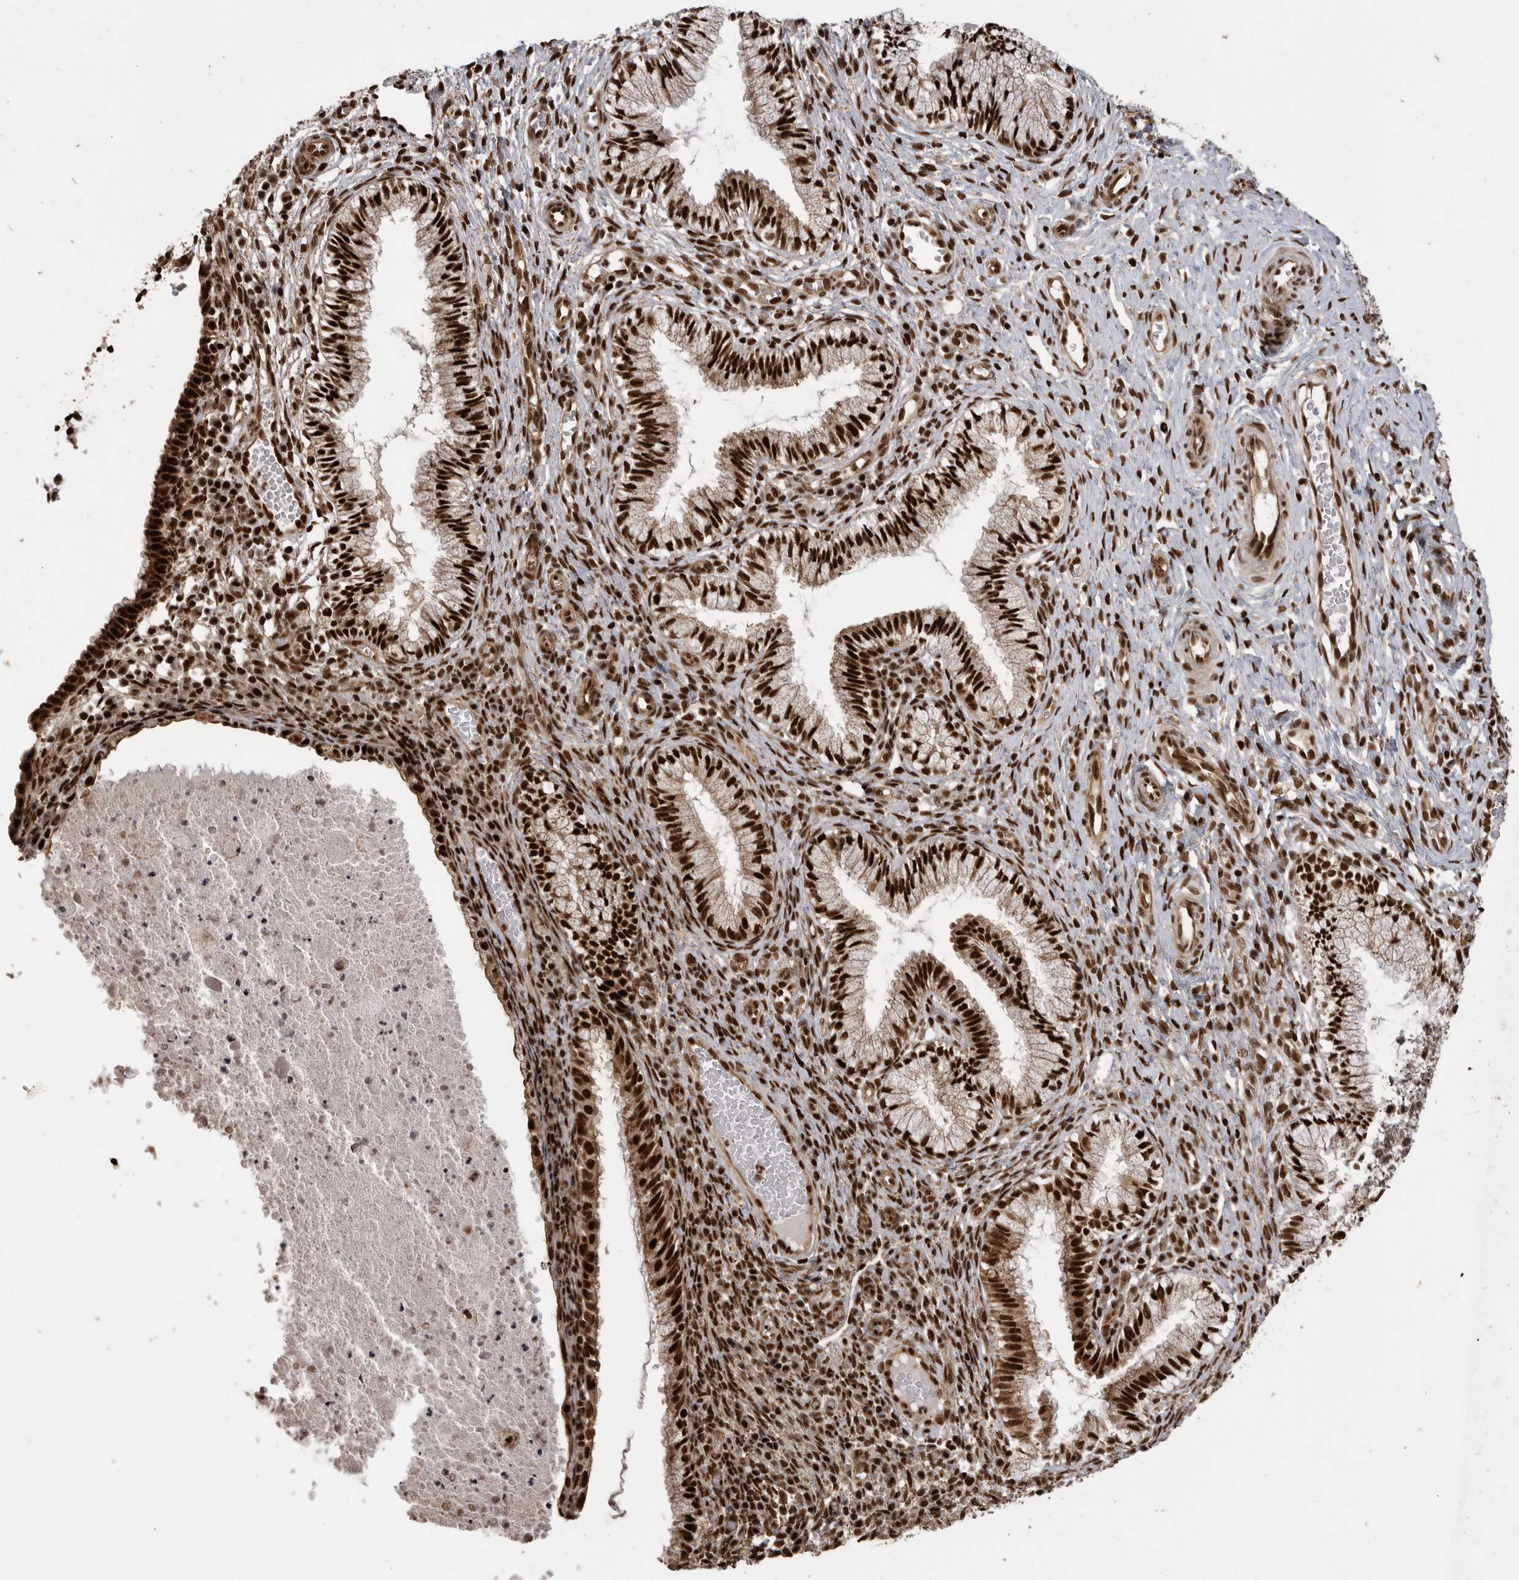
{"staining": {"intensity": "strong", "quantity": ">75%", "location": "nuclear"}, "tissue": "cervix", "cell_type": "Glandular cells", "image_type": "normal", "snomed": [{"axis": "morphology", "description": "Normal tissue, NOS"}, {"axis": "topography", "description": "Cervix"}], "caption": "Immunohistochemistry (IHC) staining of benign cervix, which shows high levels of strong nuclear staining in about >75% of glandular cells indicating strong nuclear protein expression. The staining was performed using DAB (brown) for protein detection and nuclei were counterstained in hematoxylin (blue).", "gene": "PPP1R8", "patient": {"sex": "female", "age": 27}}